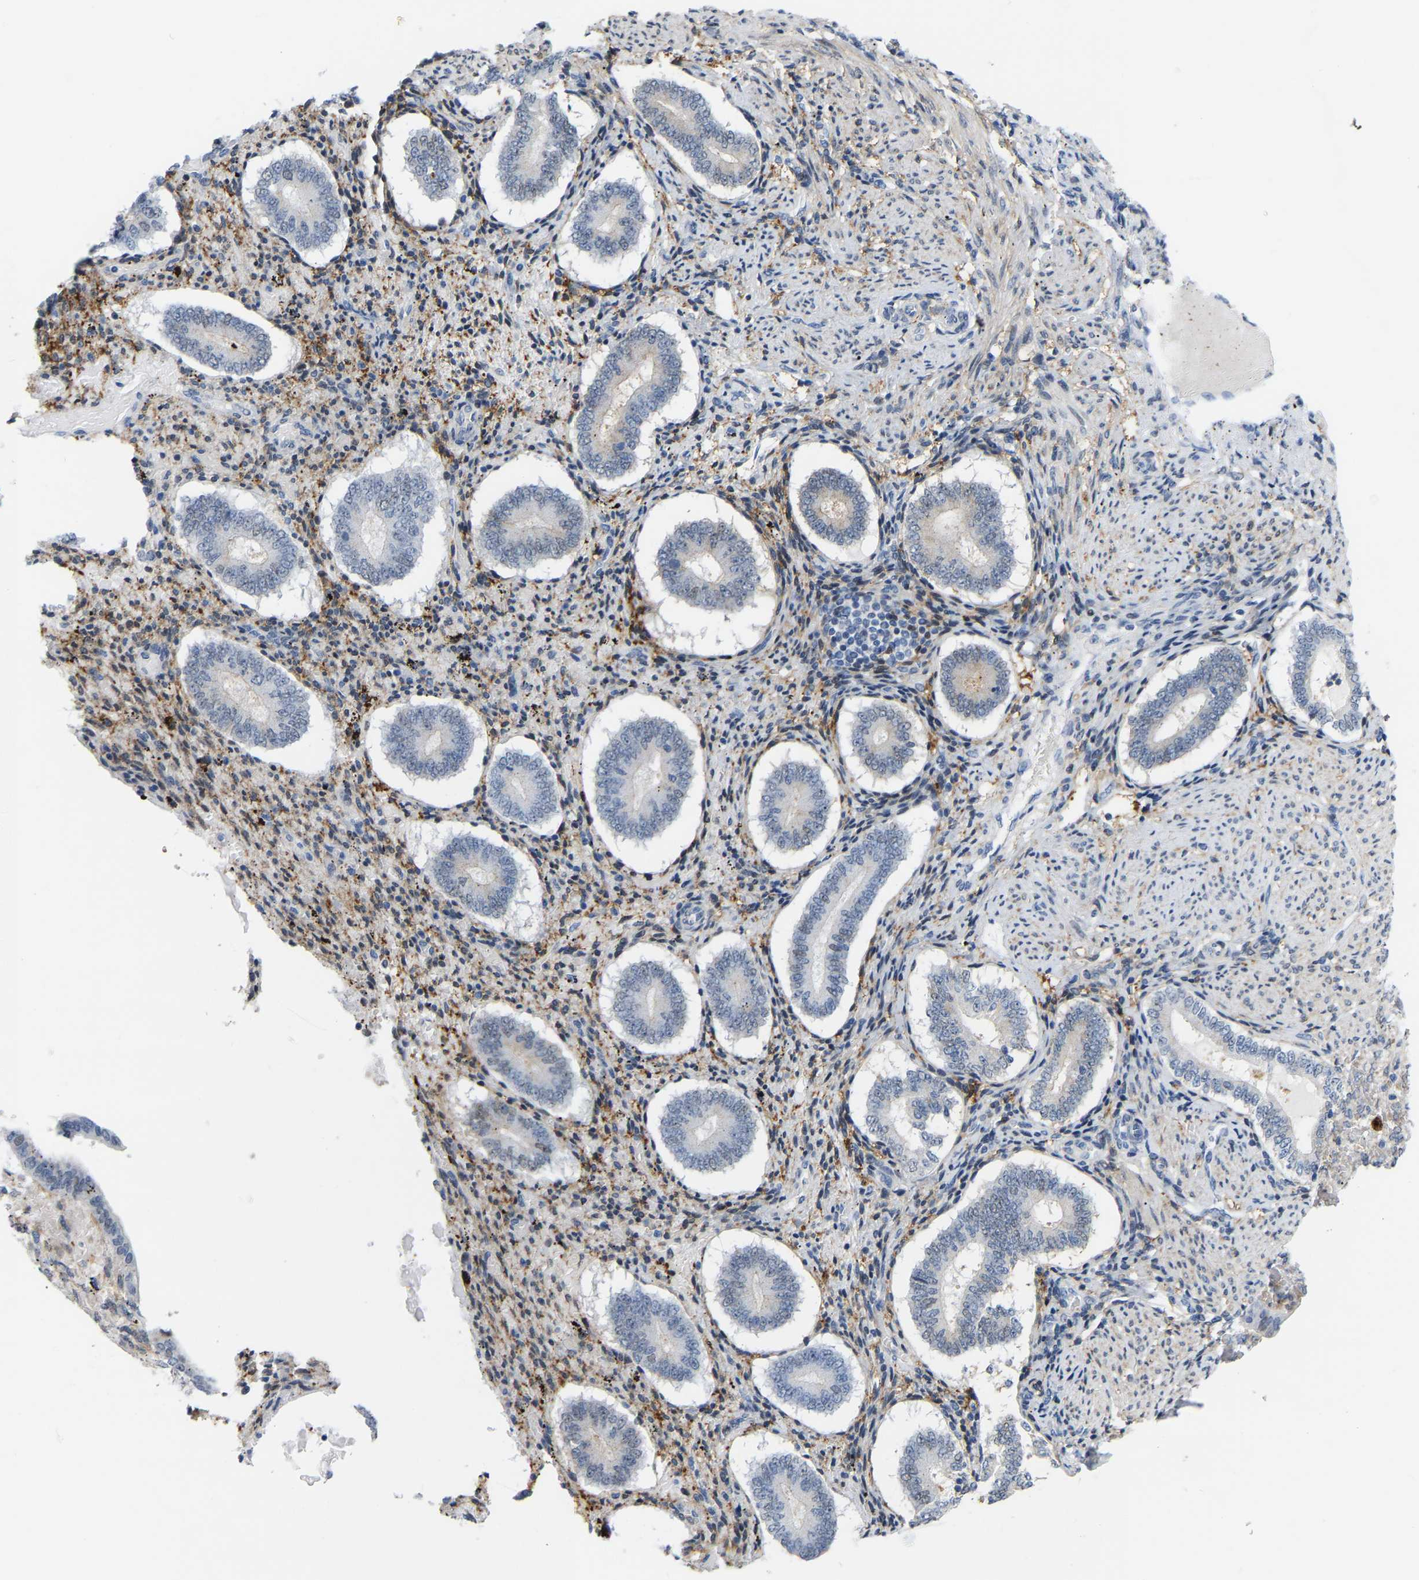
{"staining": {"intensity": "moderate", "quantity": "<25%", "location": "cytoplasmic/membranous"}, "tissue": "endometrium", "cell_type": "Cells in endometrial stroma", "image_type": "normal", "snomed": [{"axis": "morphology", "description": "Normal tissue, NOS"}, {"axis": "topography", "description": "Endometrium"}], "caption": "Protein expression analysis of benign endometrium reveals moderate cytoplasmic/membranous positivity in about <25% of cells in endometrial stroma. (IHC, brightfield microscopy, high magnification).", "gene": "ABTB2", "patient": {"sex": "female", "age": 42}}